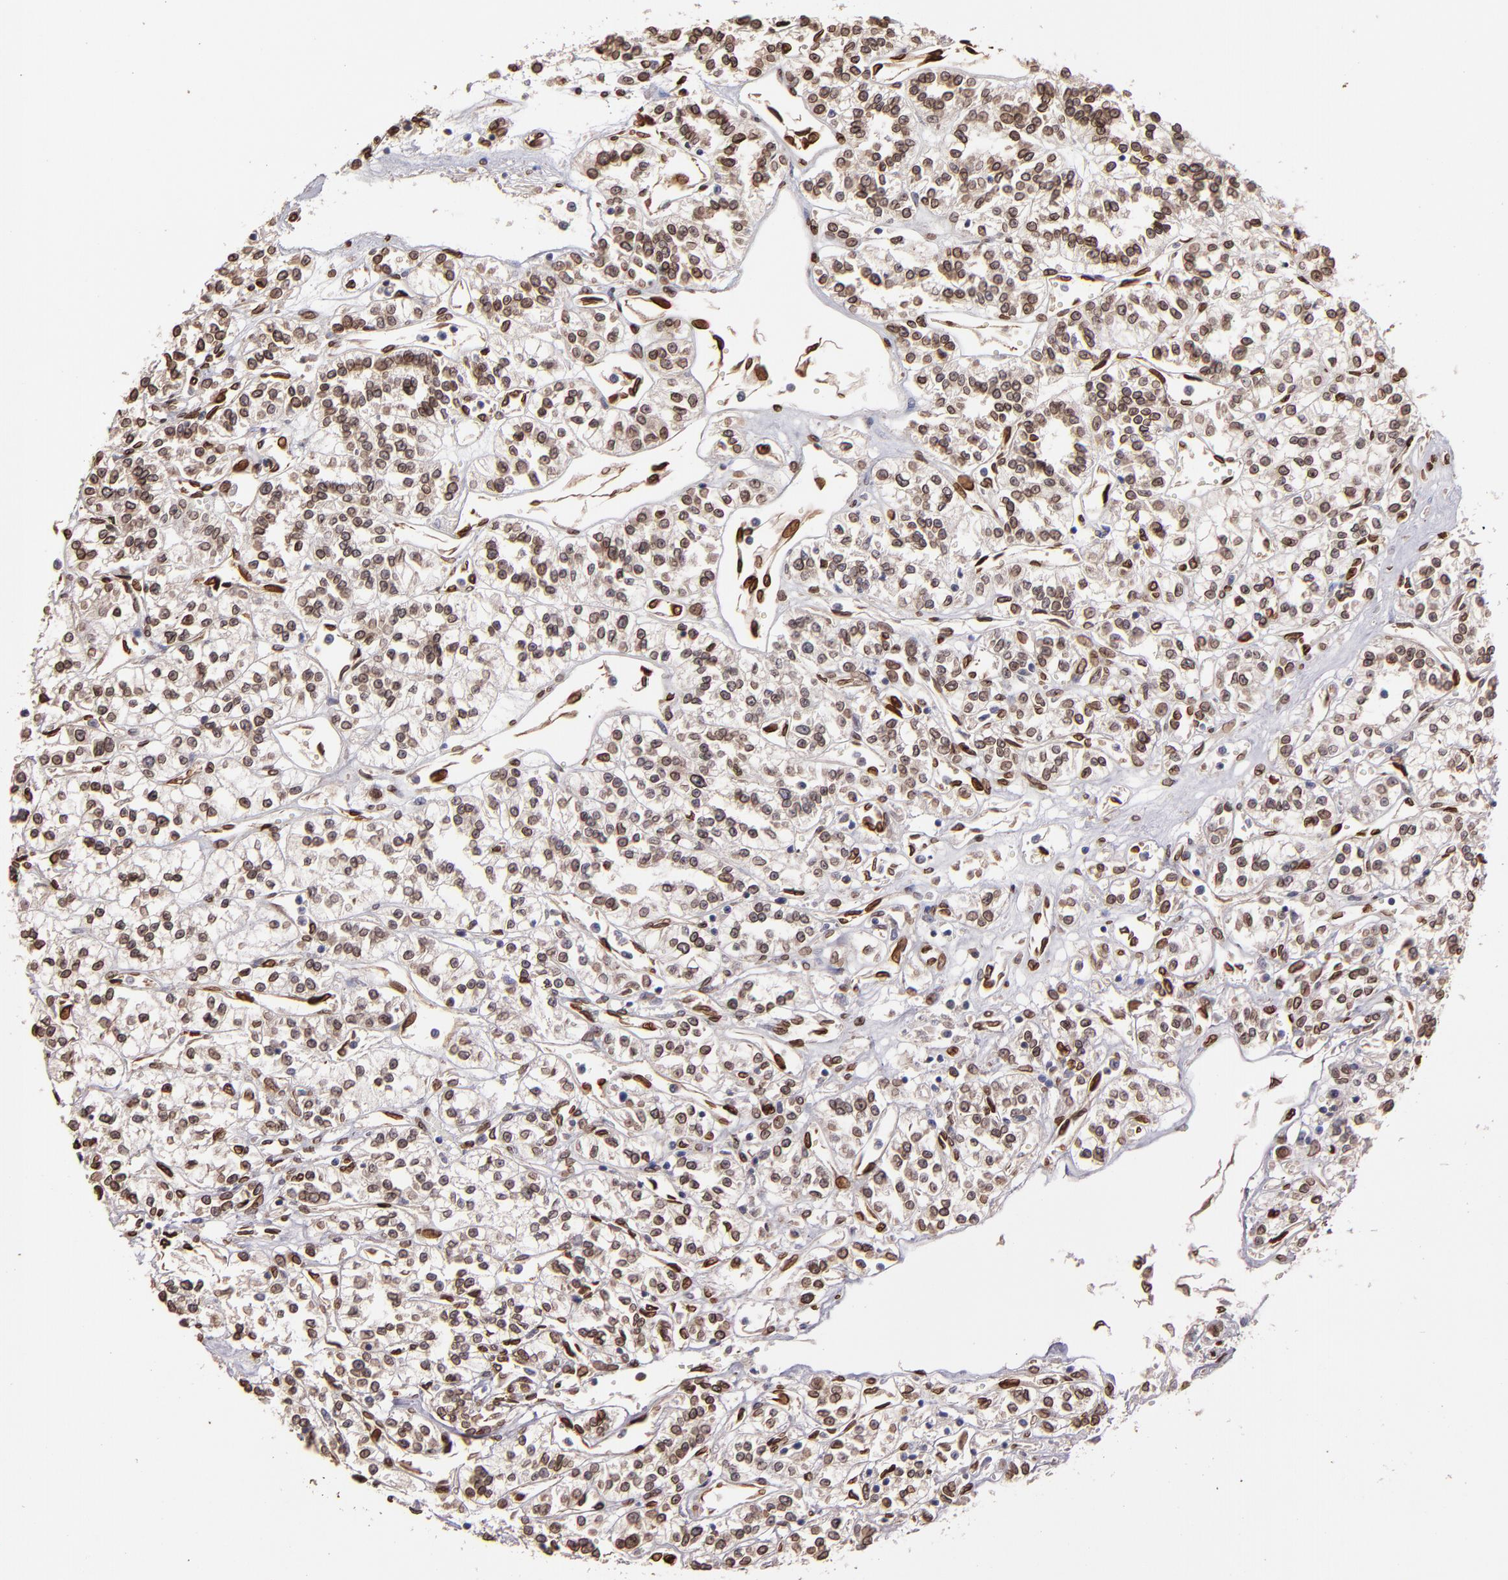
{"staining": {"intensity": "moderate", "quantity": ">75%", "location": "cytoplasmic/membranous,nuclear"}, "tissue": "renal cancer", "cell_type": "Tumor cells", "image_type": "cancer", "snomed": [{"axis": "morphology", "description": "Adenocarcinoma, NOS"}, {"axis": "topography", "description": "Kidney"}], "caption": "IHC photomicrograph of adenocarcinoma (renal) stained for a protein (brown), which demonstrates medium levels of moderate cytoplasmic/membranous and nuclear staining in approximately >75% of tumor cells.", "gene": "PUM3", "patient": {"sex": "female", "age": 76}}